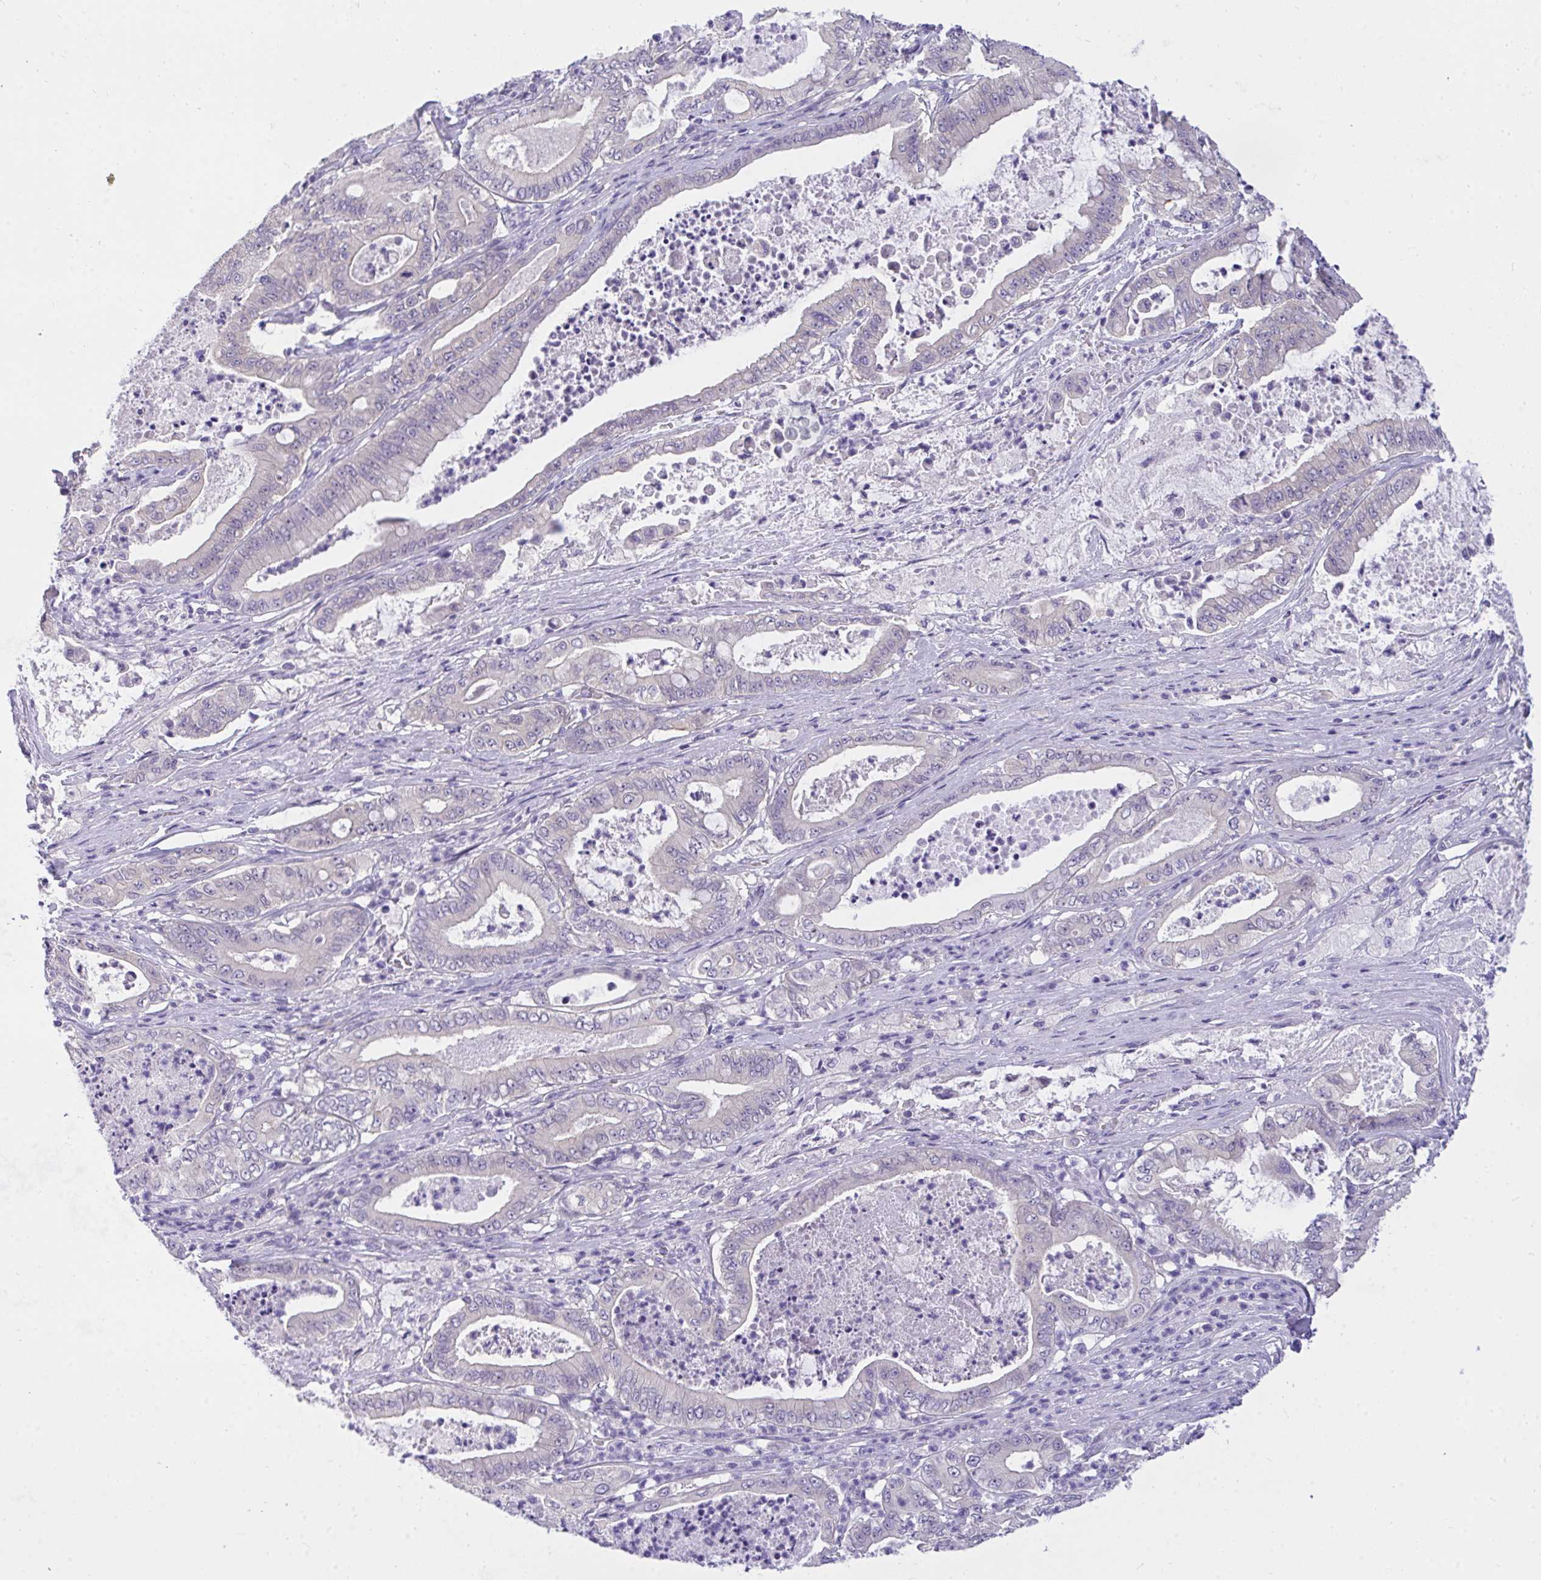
{"staining": {"intensity": "negative", "quantity": "none", "location": "none"}, "tissue": "pancreatic cancer", "cell_type": "Tumor cells", "image_type": "cancer", "snomed": [{"axis": "morphology", "description": "Adenocarcinoma, NOS"}, {"axis": "topography", "description": "Pancreas"}], "caption": "Pancreatic adenocarcinoma was stained to show a protein in brown. There is no significant staining in tumor cells.", "gene": "TLN2", "patient": {"sex": "male", "age": 71}}